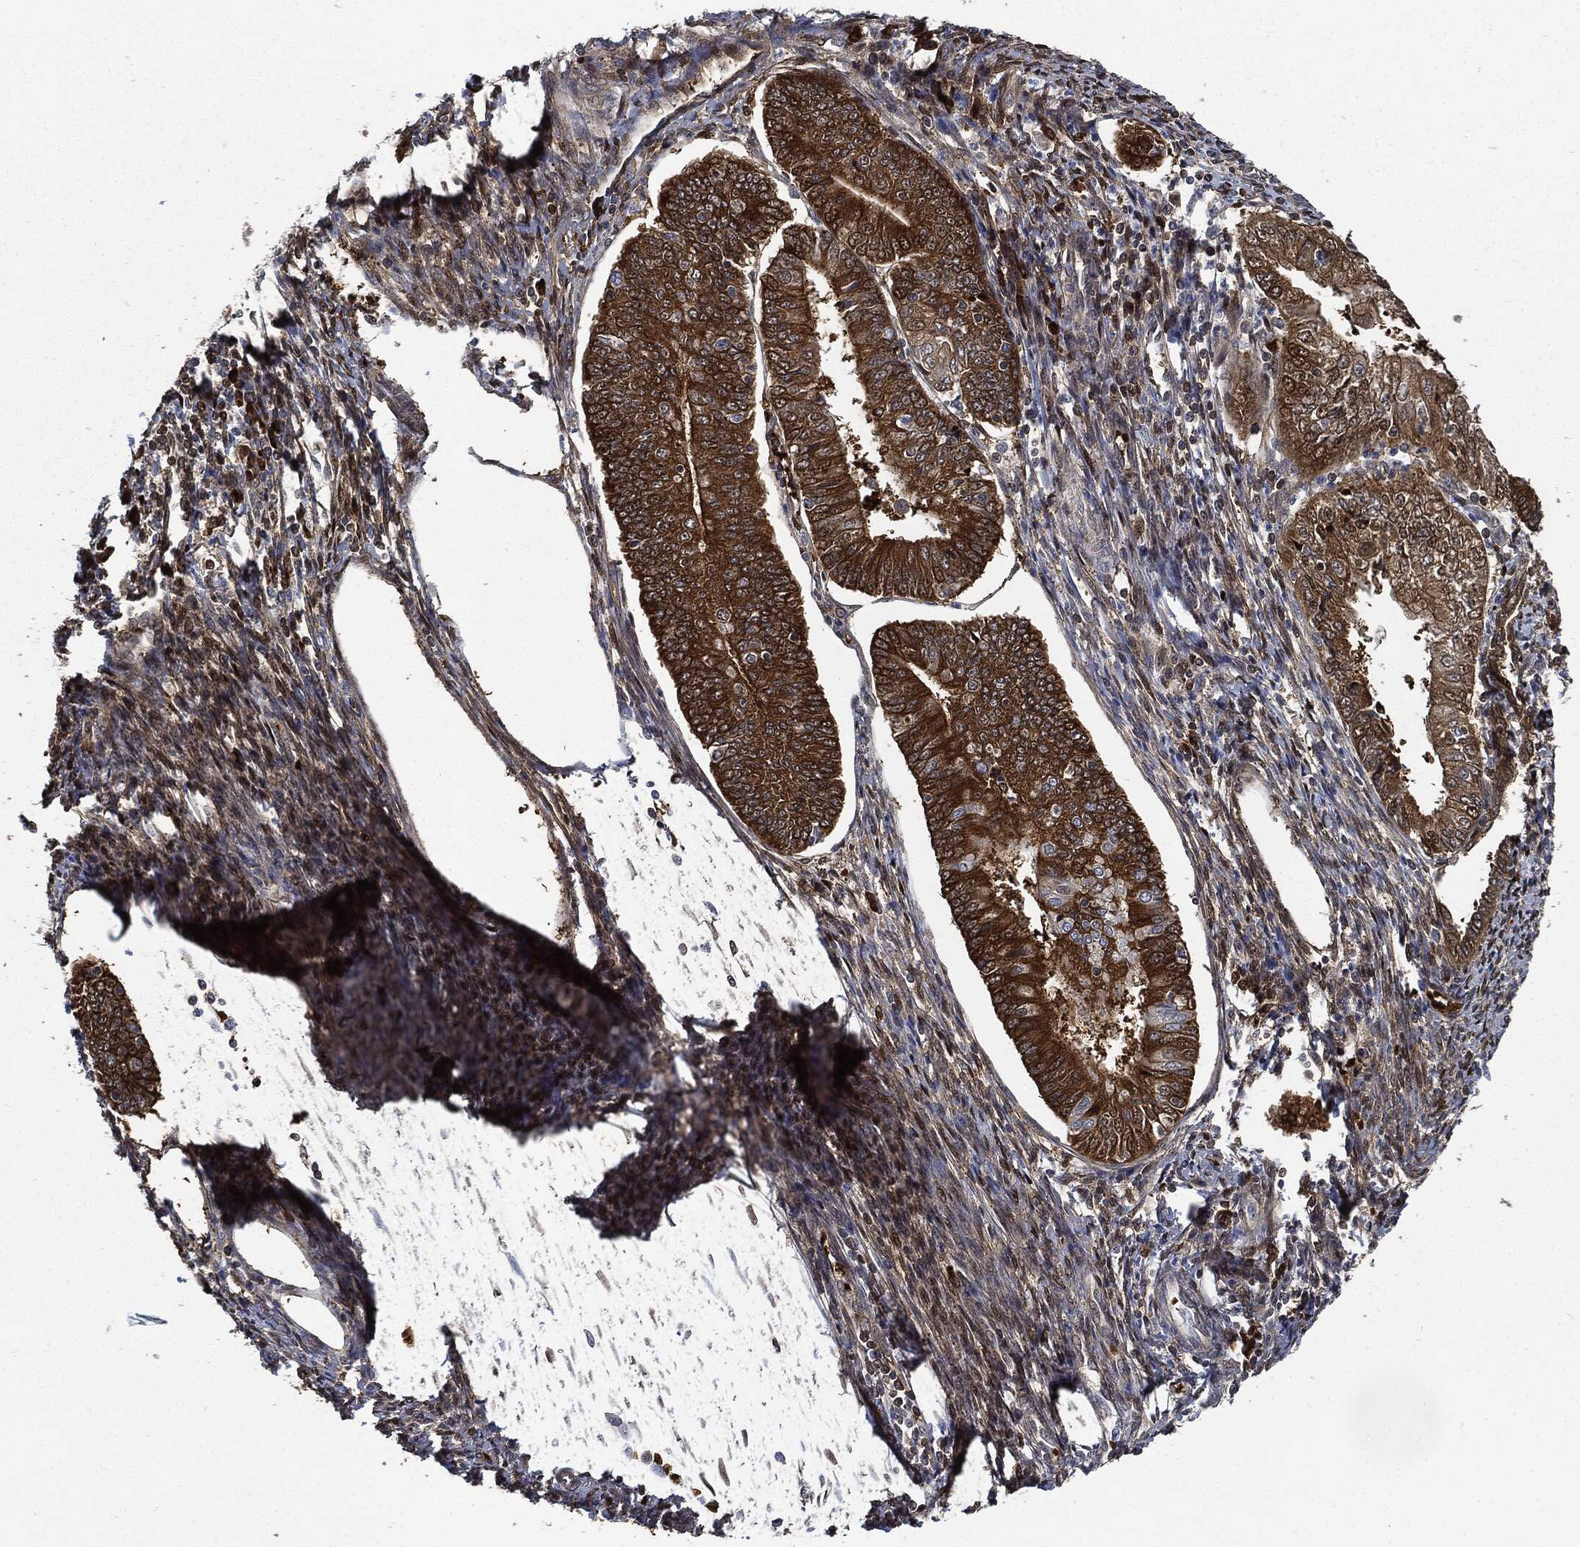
{"staining": {"intensity": "strong", "quantity": ">75%", "location": "cytoplasmic/membranous"}, "tissue": "endometrial cancer", "cell_type": "Tumor cells", "image_type": "cancer", "snomed": [{"axis": "morphology", "description": "Adenocarcinoma, NOS"}, {"axis": "topography", "description": "Endometrium"}], "caption": "The photomicrograph reveals immunohistochemical staining of endometrial adenocarcinoma. There is strong cytoplasmic/membranous positivity is appreciated in about >75% of tumor cells.", "gene": "PRDX2", "patient": {"sex": "female", "age": 56}}